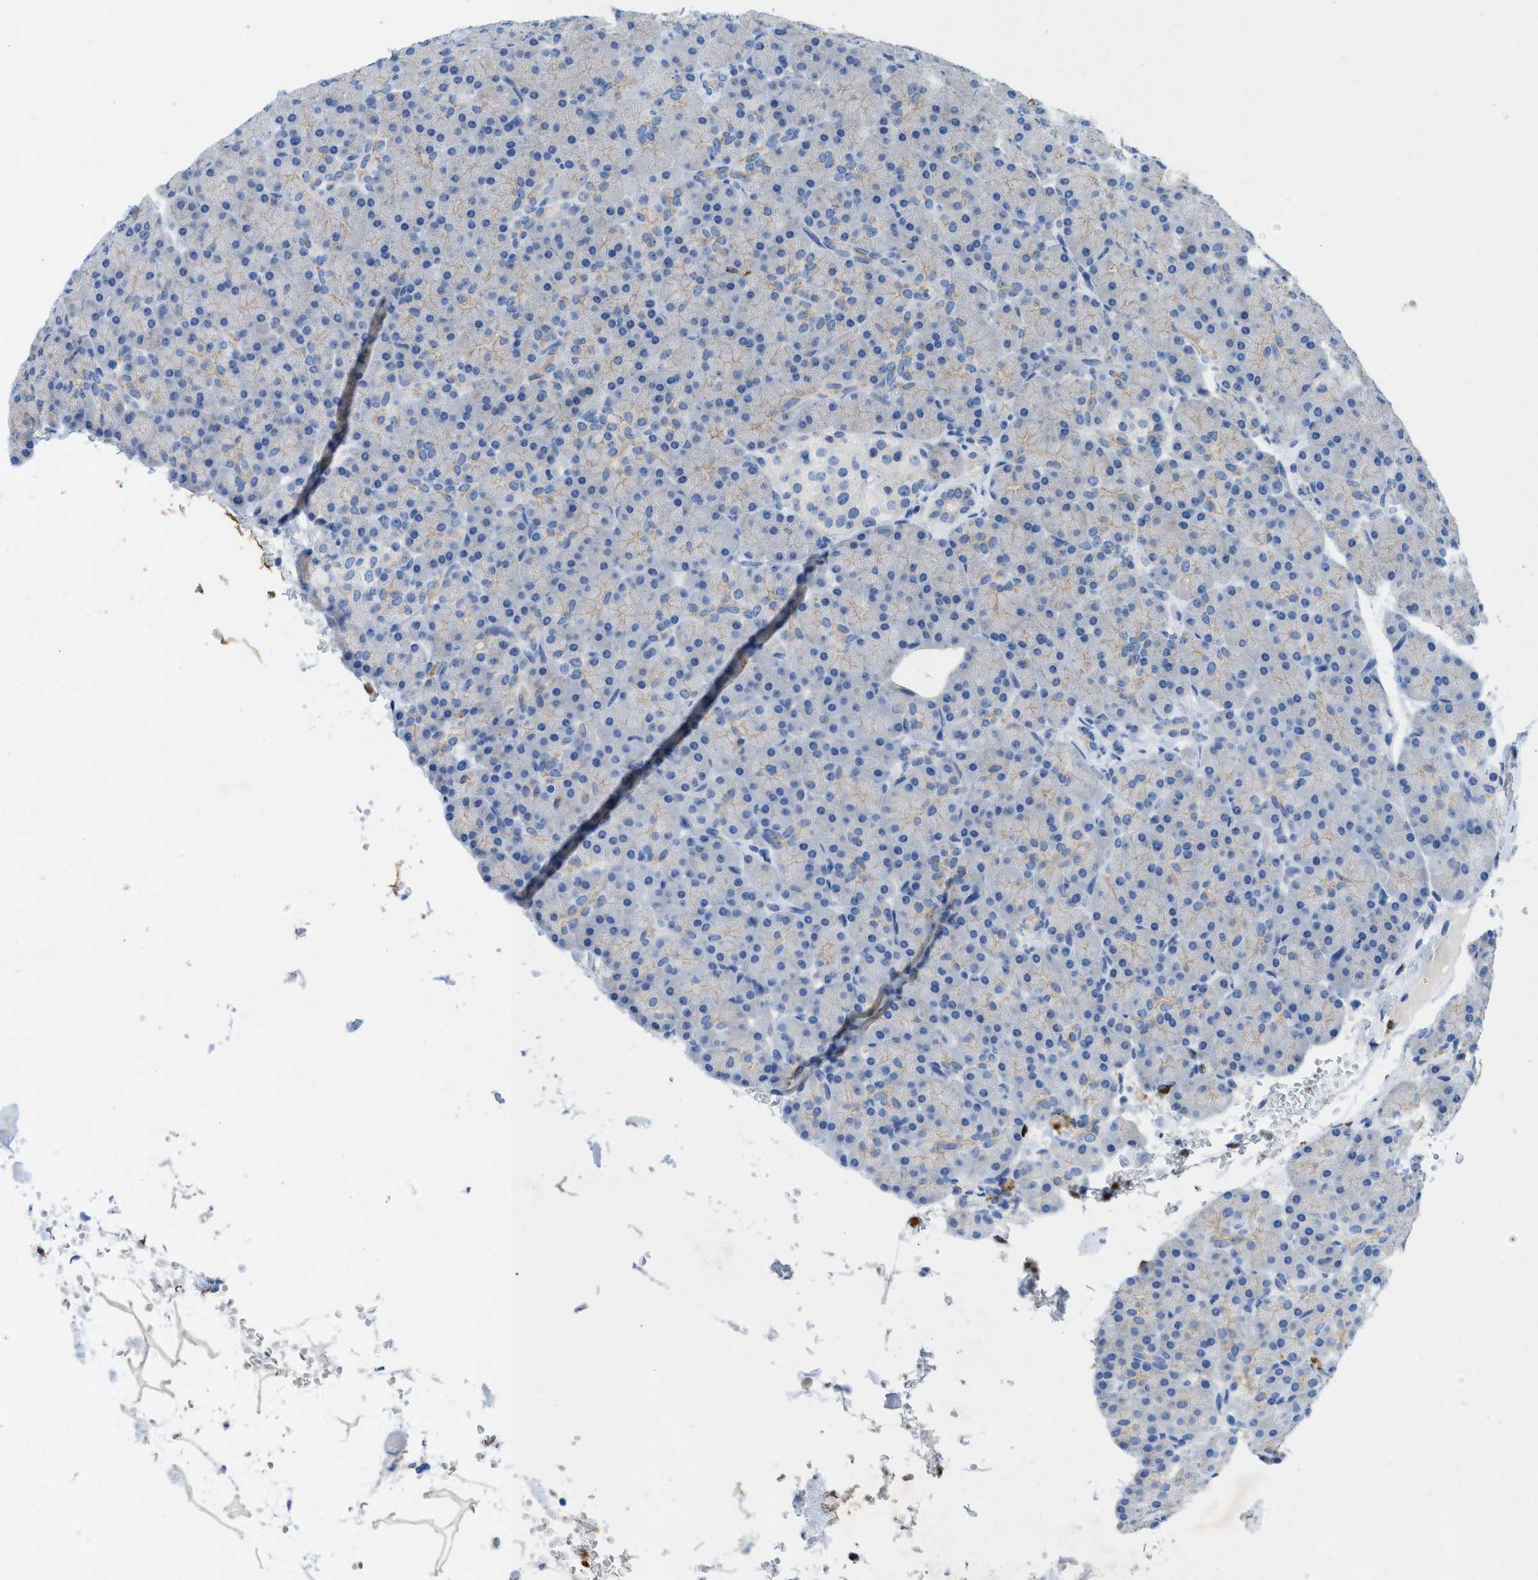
{"staining": {"intensity": "weak", "quantity": "<25%", "location": "cytoplasmic/membranous"}, "tissue": "pancreas", "cell_type": "Exocrine glandular cells", "image_type": "normal", "snomed": [{"axis": "morphology", "description": "Normal tissue, NOS"}, {"axis": "topography", "description": "Pancreas"}], "caption": "A high-resolution histopathology image shows immunohistochemistry (IHC) staining of benign pancreas, which reveals no significant staining in exocrine glandular cells. (IHC, brightfield microscopy, high magnification).", "gene": "CKLF", "patient": {"sex": "female", "age": 43}}